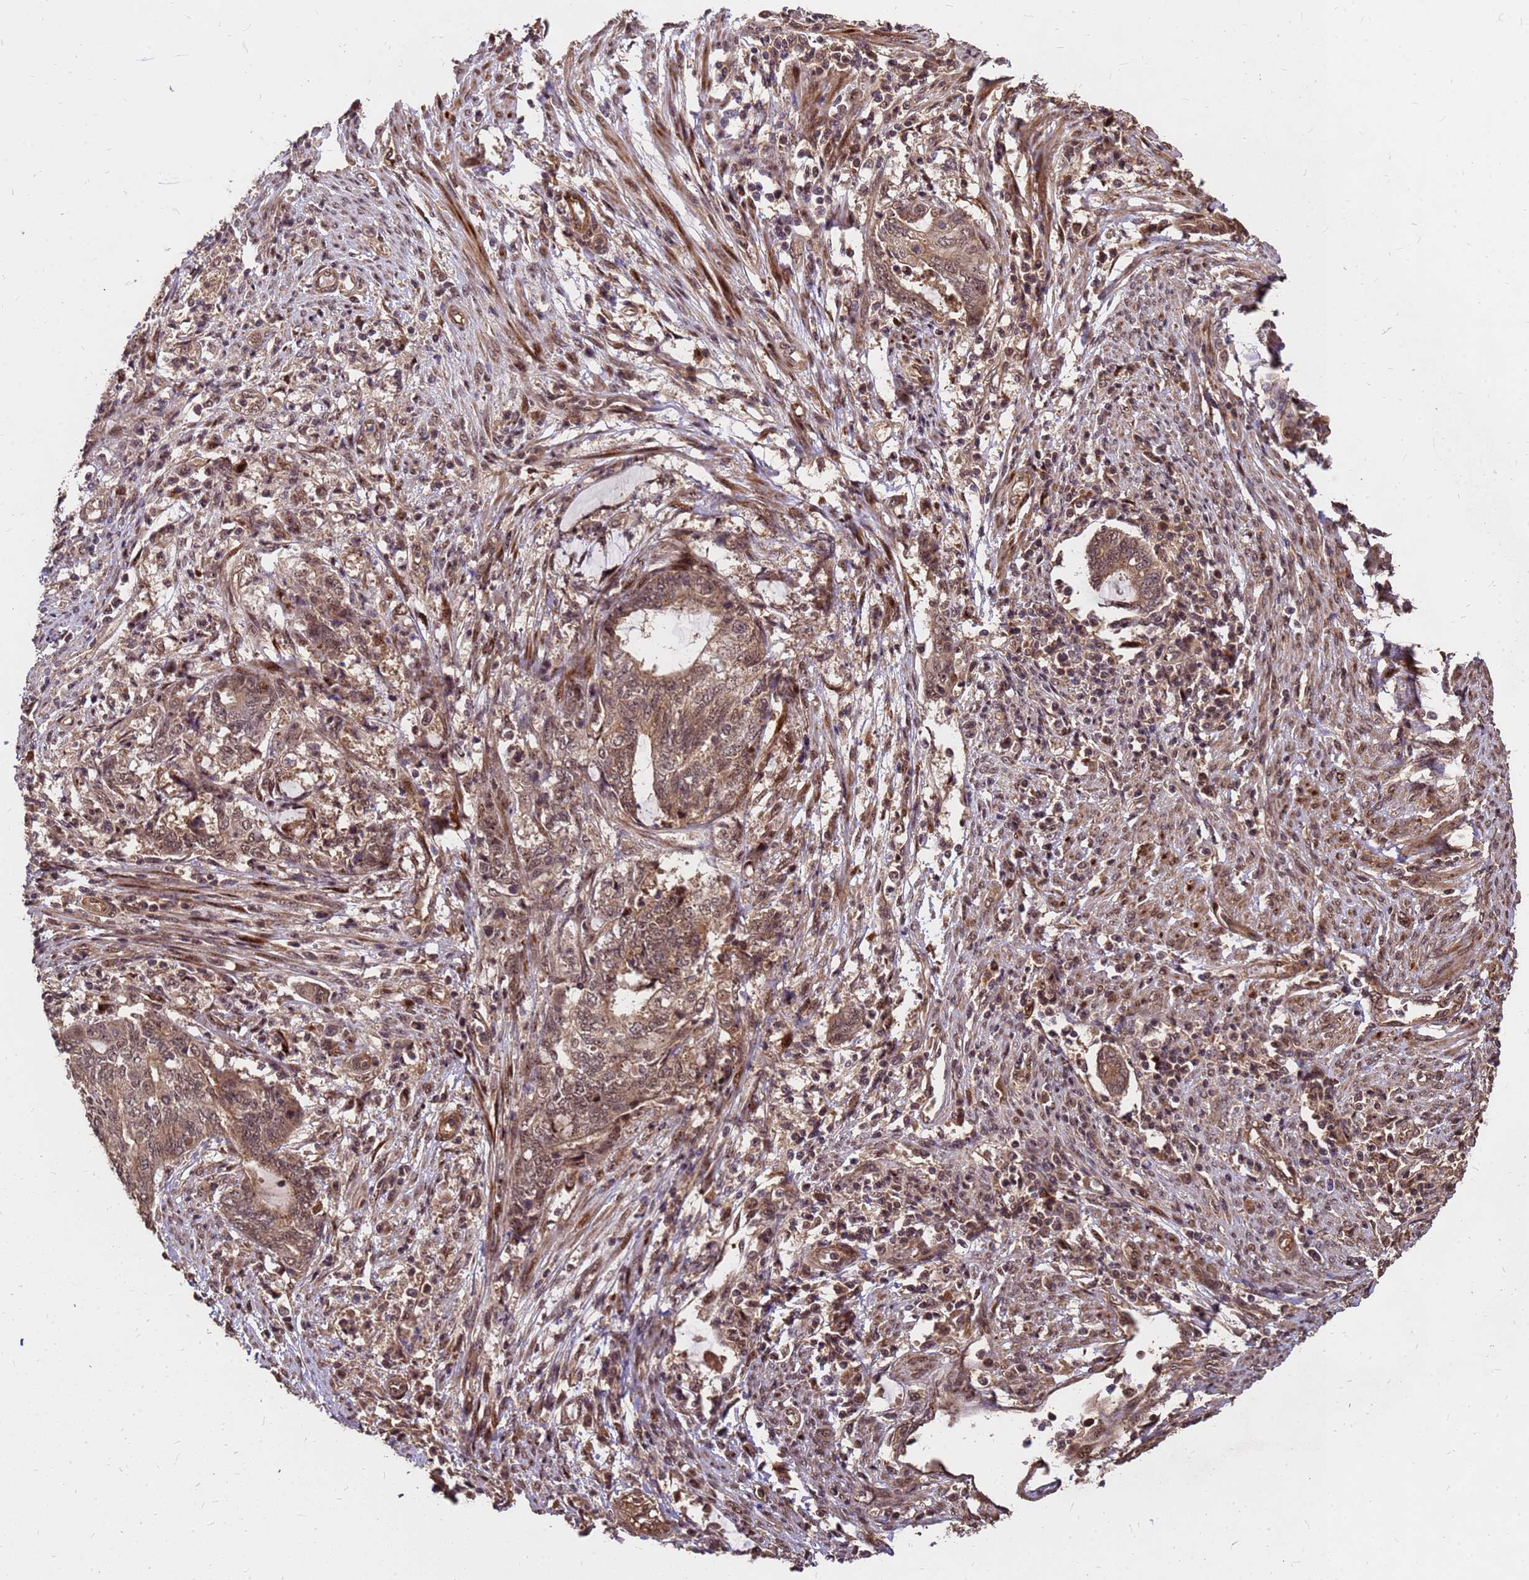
{"staining": {"intensity": "moderate", "quantity": ">75%", "location": "cytoplasmic/membranous,nuclear"}, "tissue": "endometrial cancer", "cell_type": "Tumor cells", "image_type": "cancer", "snomed": [{"axis": "morphology", "description": "Adenocarcinoma, NOS"}, {"axis": "topography", "description": "Uterus"}, {"axis": "topography", "description": "Endometrium"}], "caption": "There is medium levels of moderate cytoplasmic/membranous and nuclear positivity in tumor cells of endometrial cancer, as demonstrated by immunohistochemical staining (brown color).", "gene": "GPATCH8", "patient": {"sex": "female", "age": 70}}